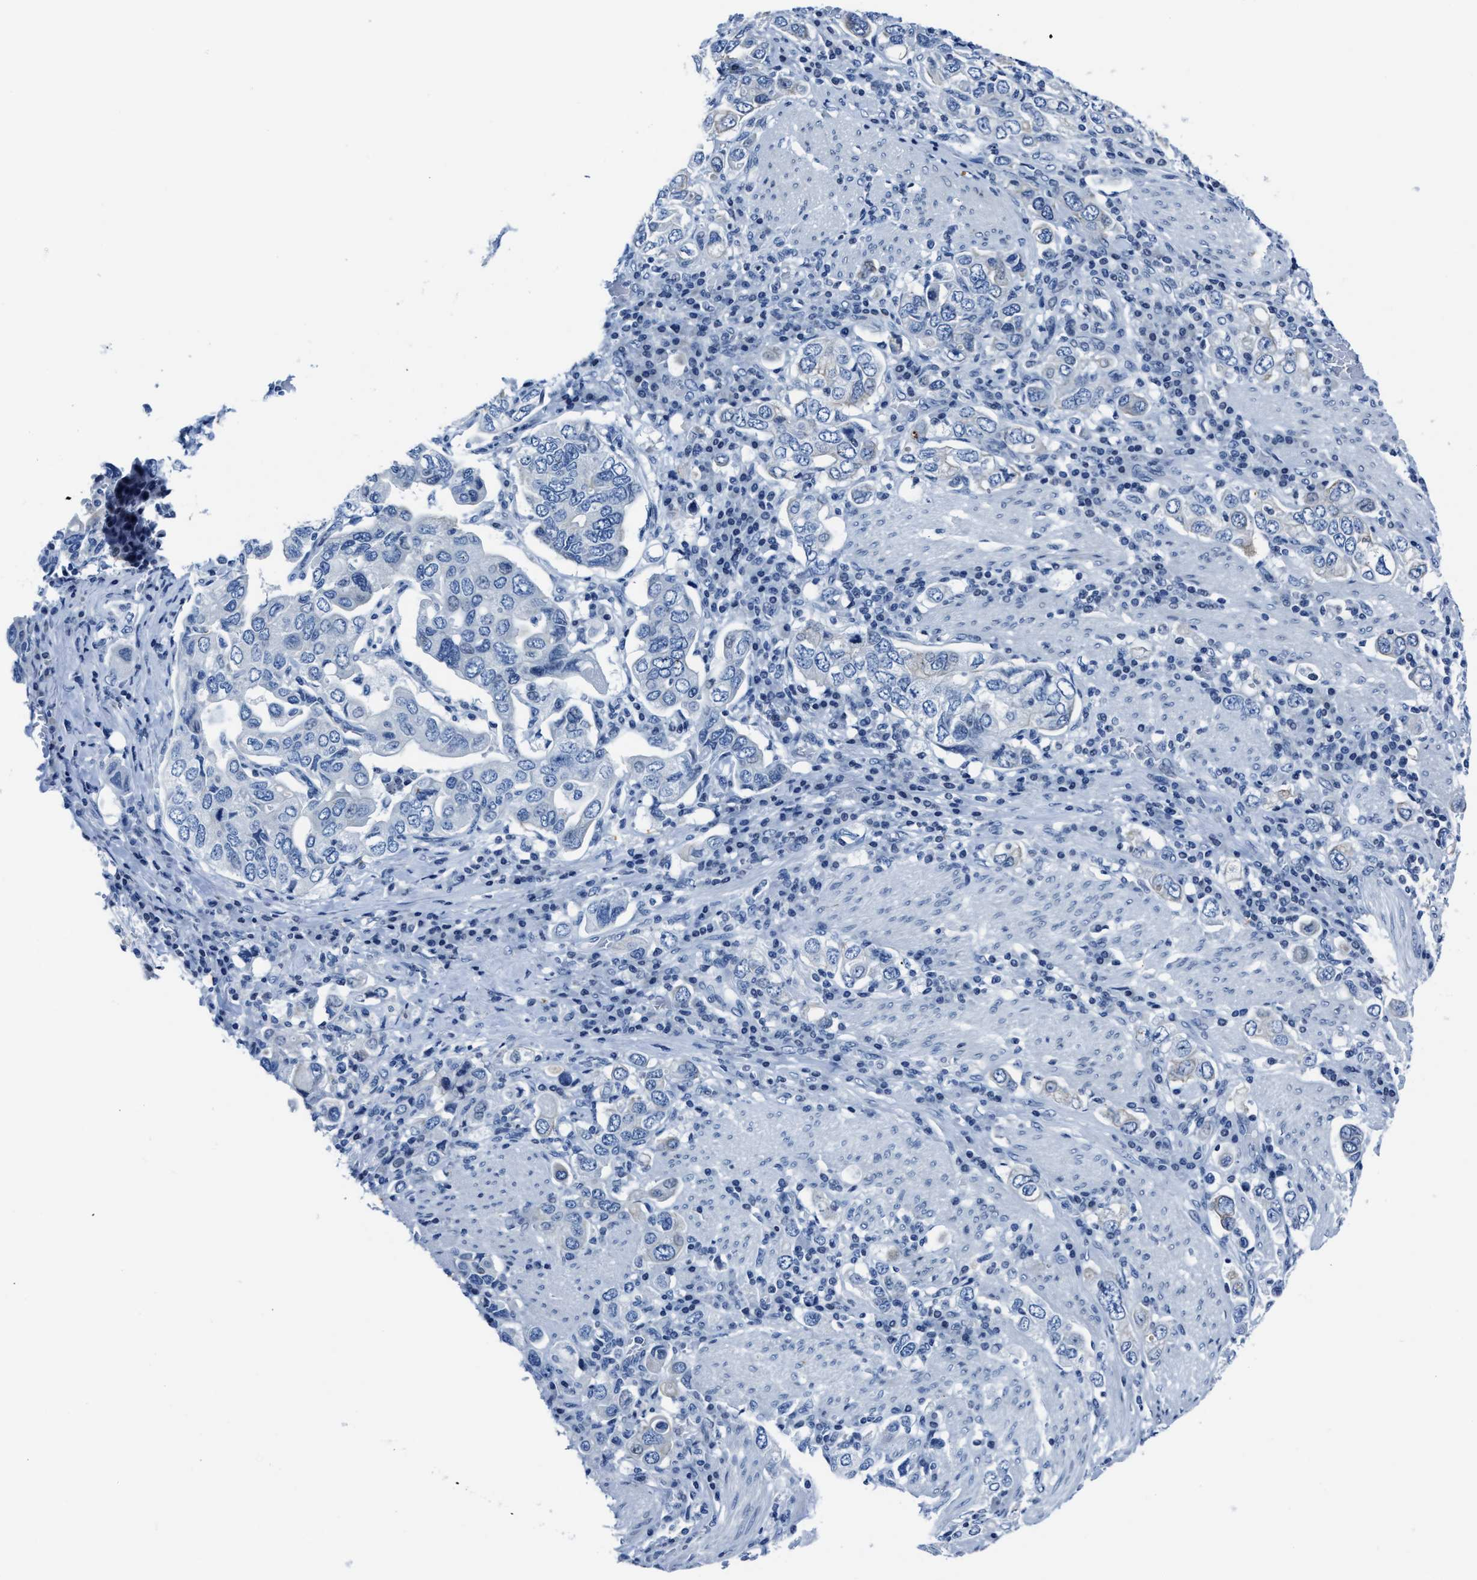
{"staining": {"intensity": "negative", "quantity": "none", "location": "none"}, "tissue": "stomach cancer", "cell_type": "Tumor cells", "image_type": "cancer", "snomed": [{"axis": "morphology", "description": "Adenocarcinoma, NOS"}, {"axis": "topography", "description": "Stomach, upper"}], "caption": "A histopathology image of stomach cancer stained for a protein displays no brown staining in tumor cells.", "gene": "ASZ1", "patient": {"sex": "male", "age": 62}}